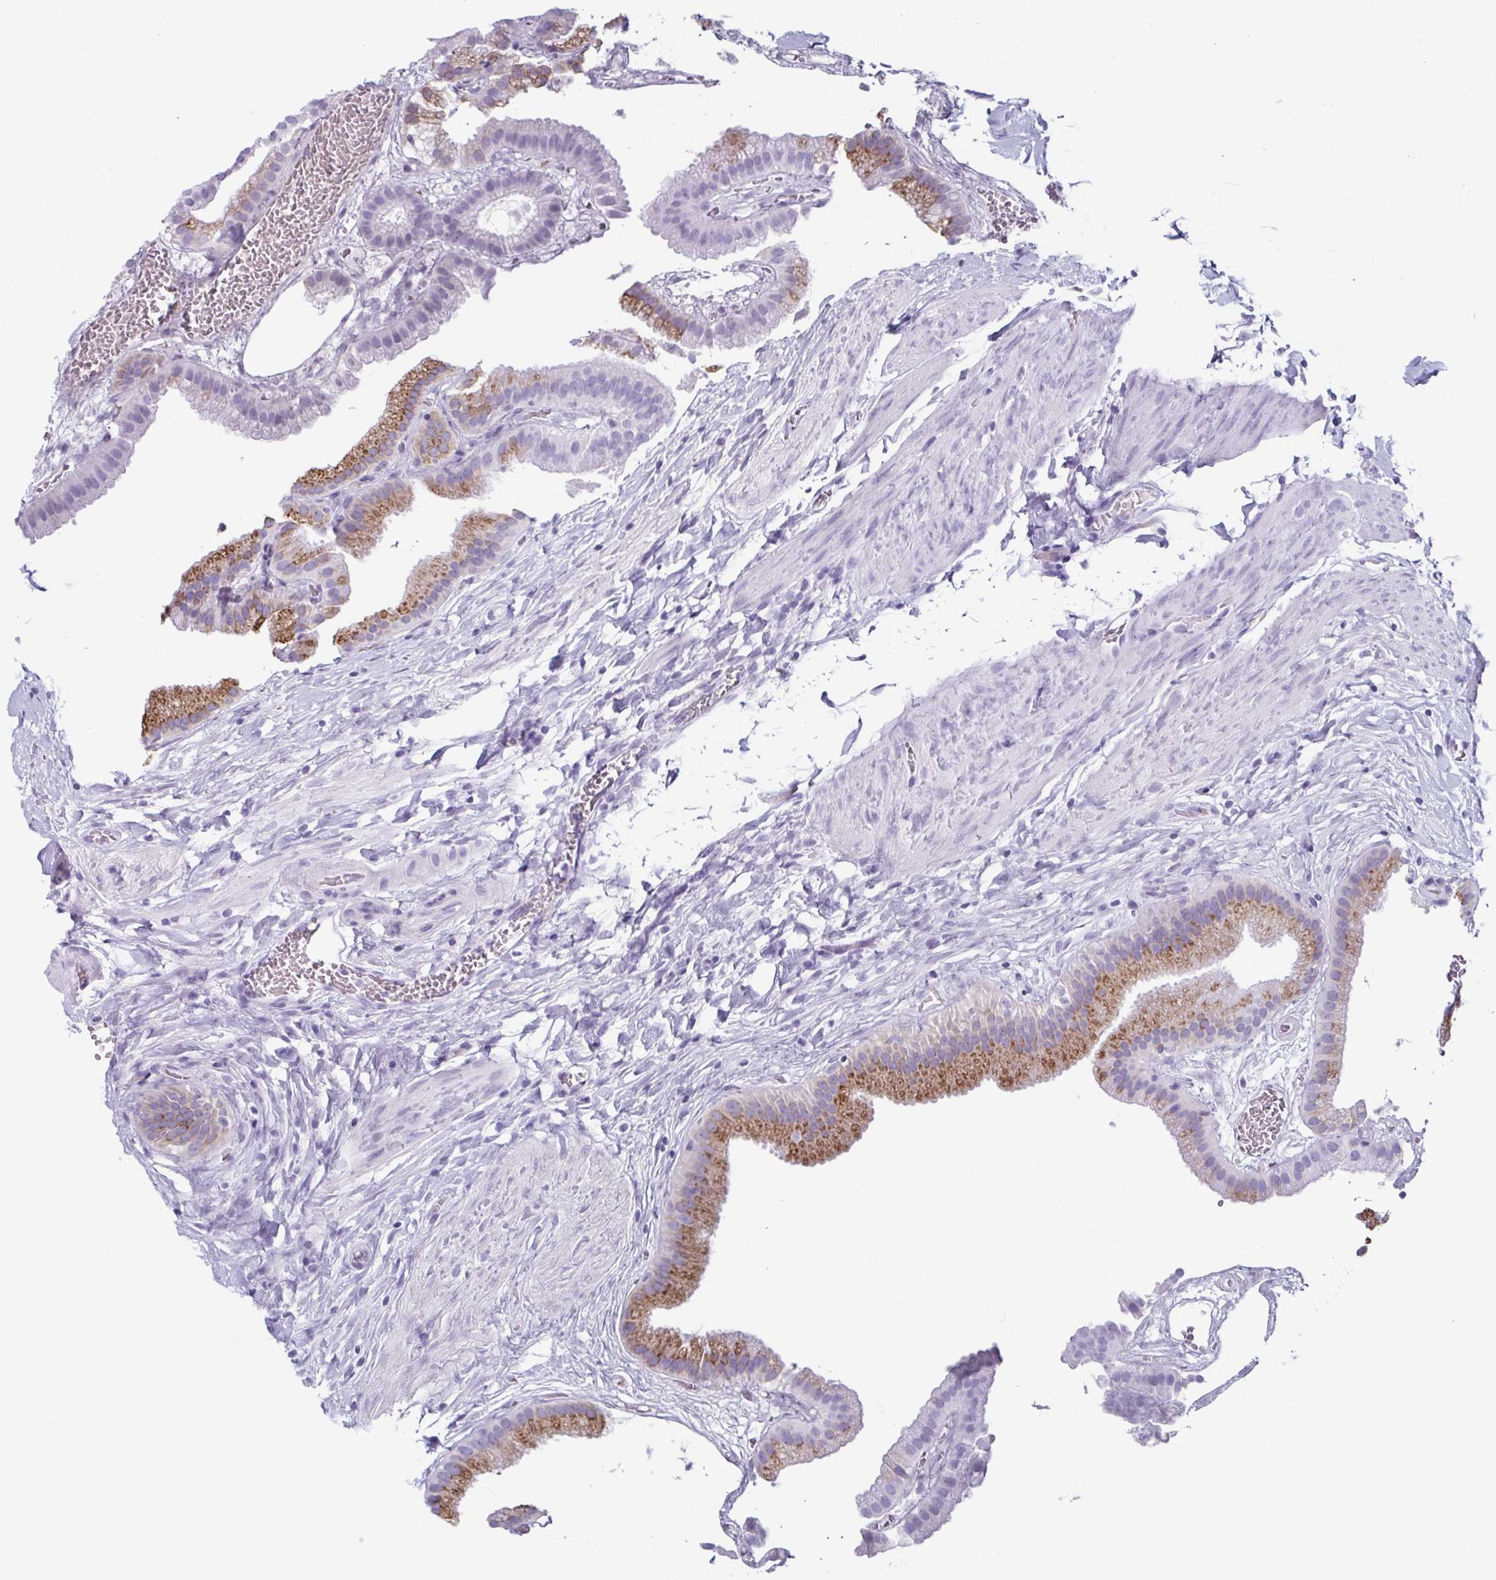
{"staining": {"intensity": "moderate", "quantity": "25%-75%", "location": "cytoplasmic/membranous"}, "tissue": "gallbladder", "cell_type": "Glandular cells", "image_type": "normal", "snomed": [{"axis": "morphology", "description": "Normal tissue, NOS"}, {"axis": "topography", "description": "Gallbladder"}], "caption": "Gallbladder stained for a protein reveals moderate cytoplasmic/membranous positivity in glandular cells. (Brightfield microscopy of DAB IHC at high magnification).", "gene": "ENKUR", "patient": {"sex": "female", "age": 63}}